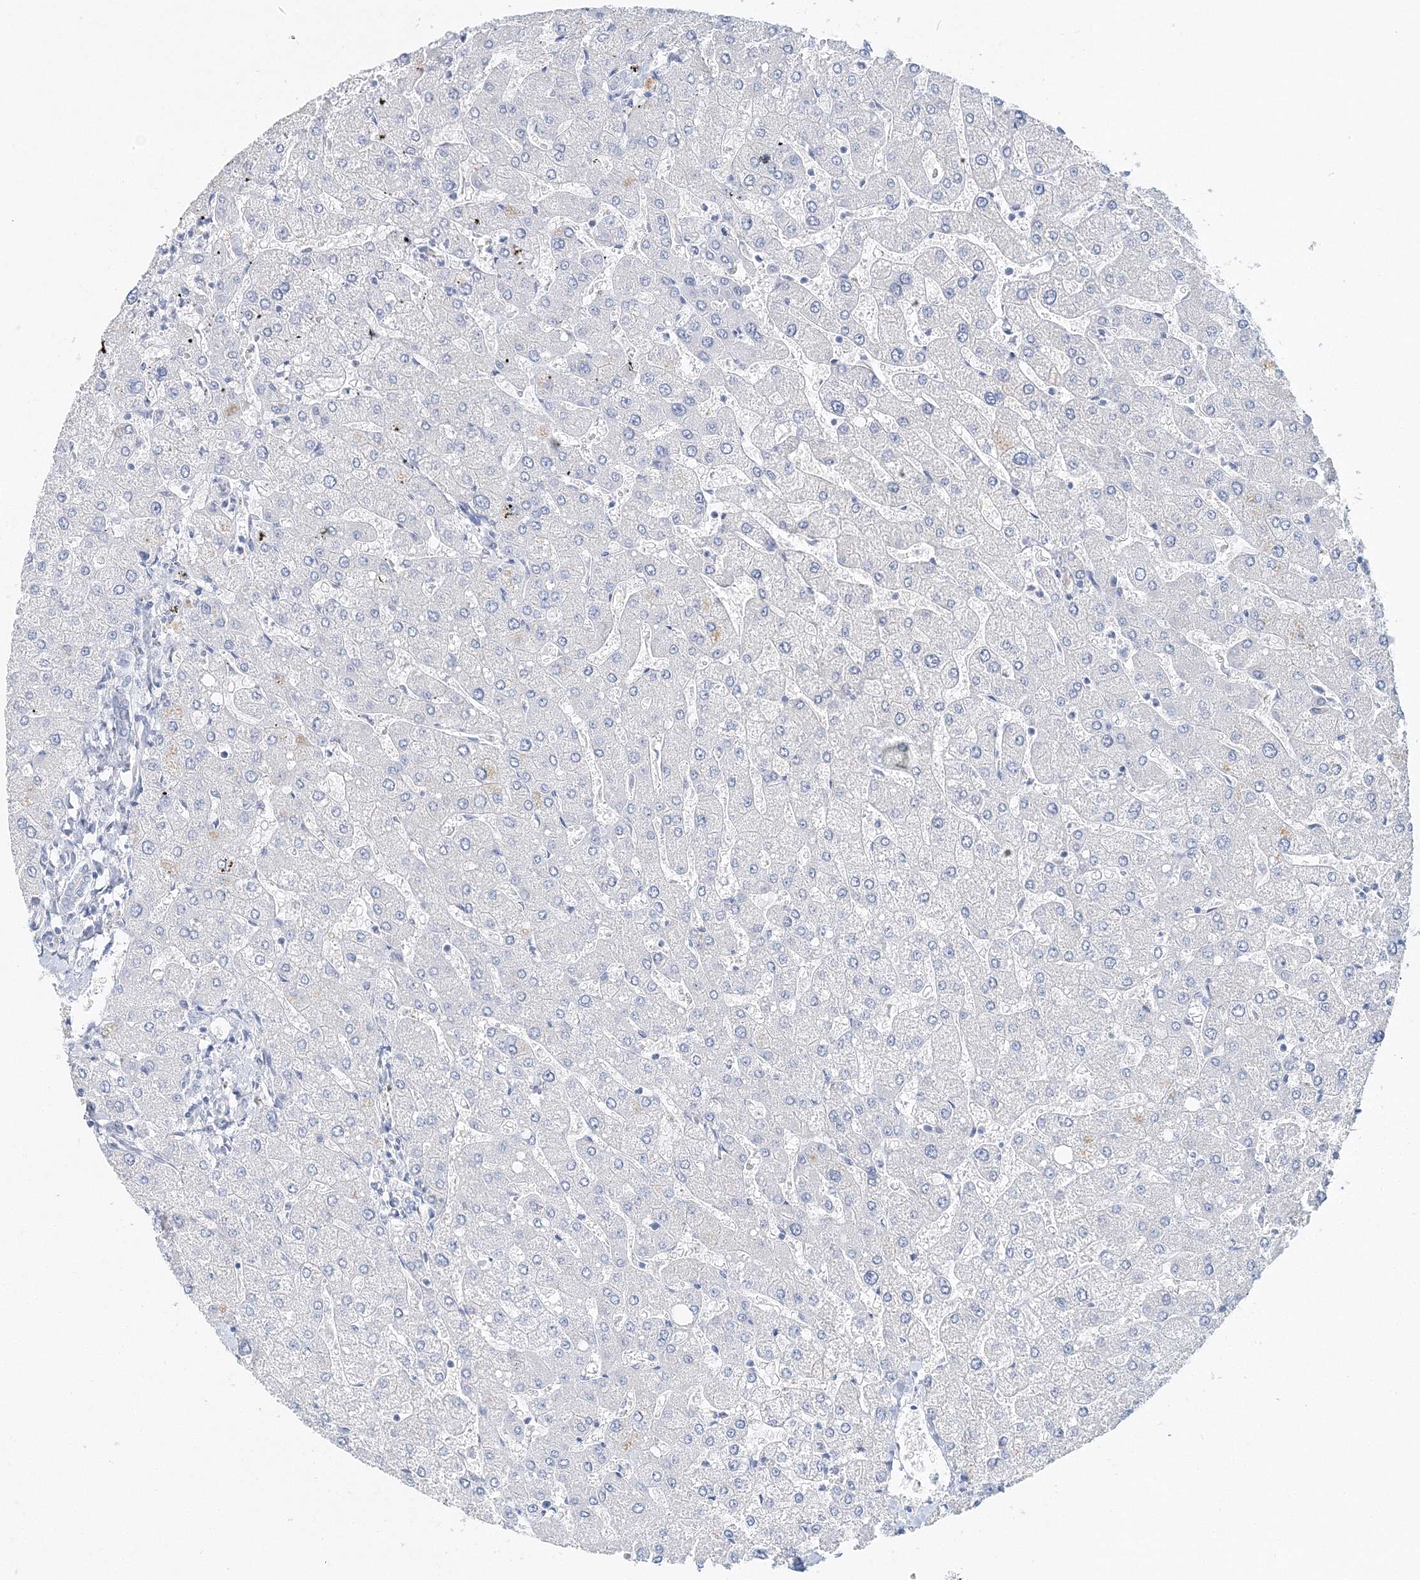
{"staining": {"intensity": "negative", "quantity": "none", "location": "none"}, "tissue": "liver", "cell_type": "Cholangiocytes", "image_type": "normal", "snomed": [{"axis": "morphology", "description": "Normal tissue, NOS"}, {"axis": "topography", "description": "Liver"}], "caption": "Photomicrograph shows no significant protein expression in cholangiocytes of normal liver.", "gene": "VILL", "patient": {"sex": "male", "age": 55}}